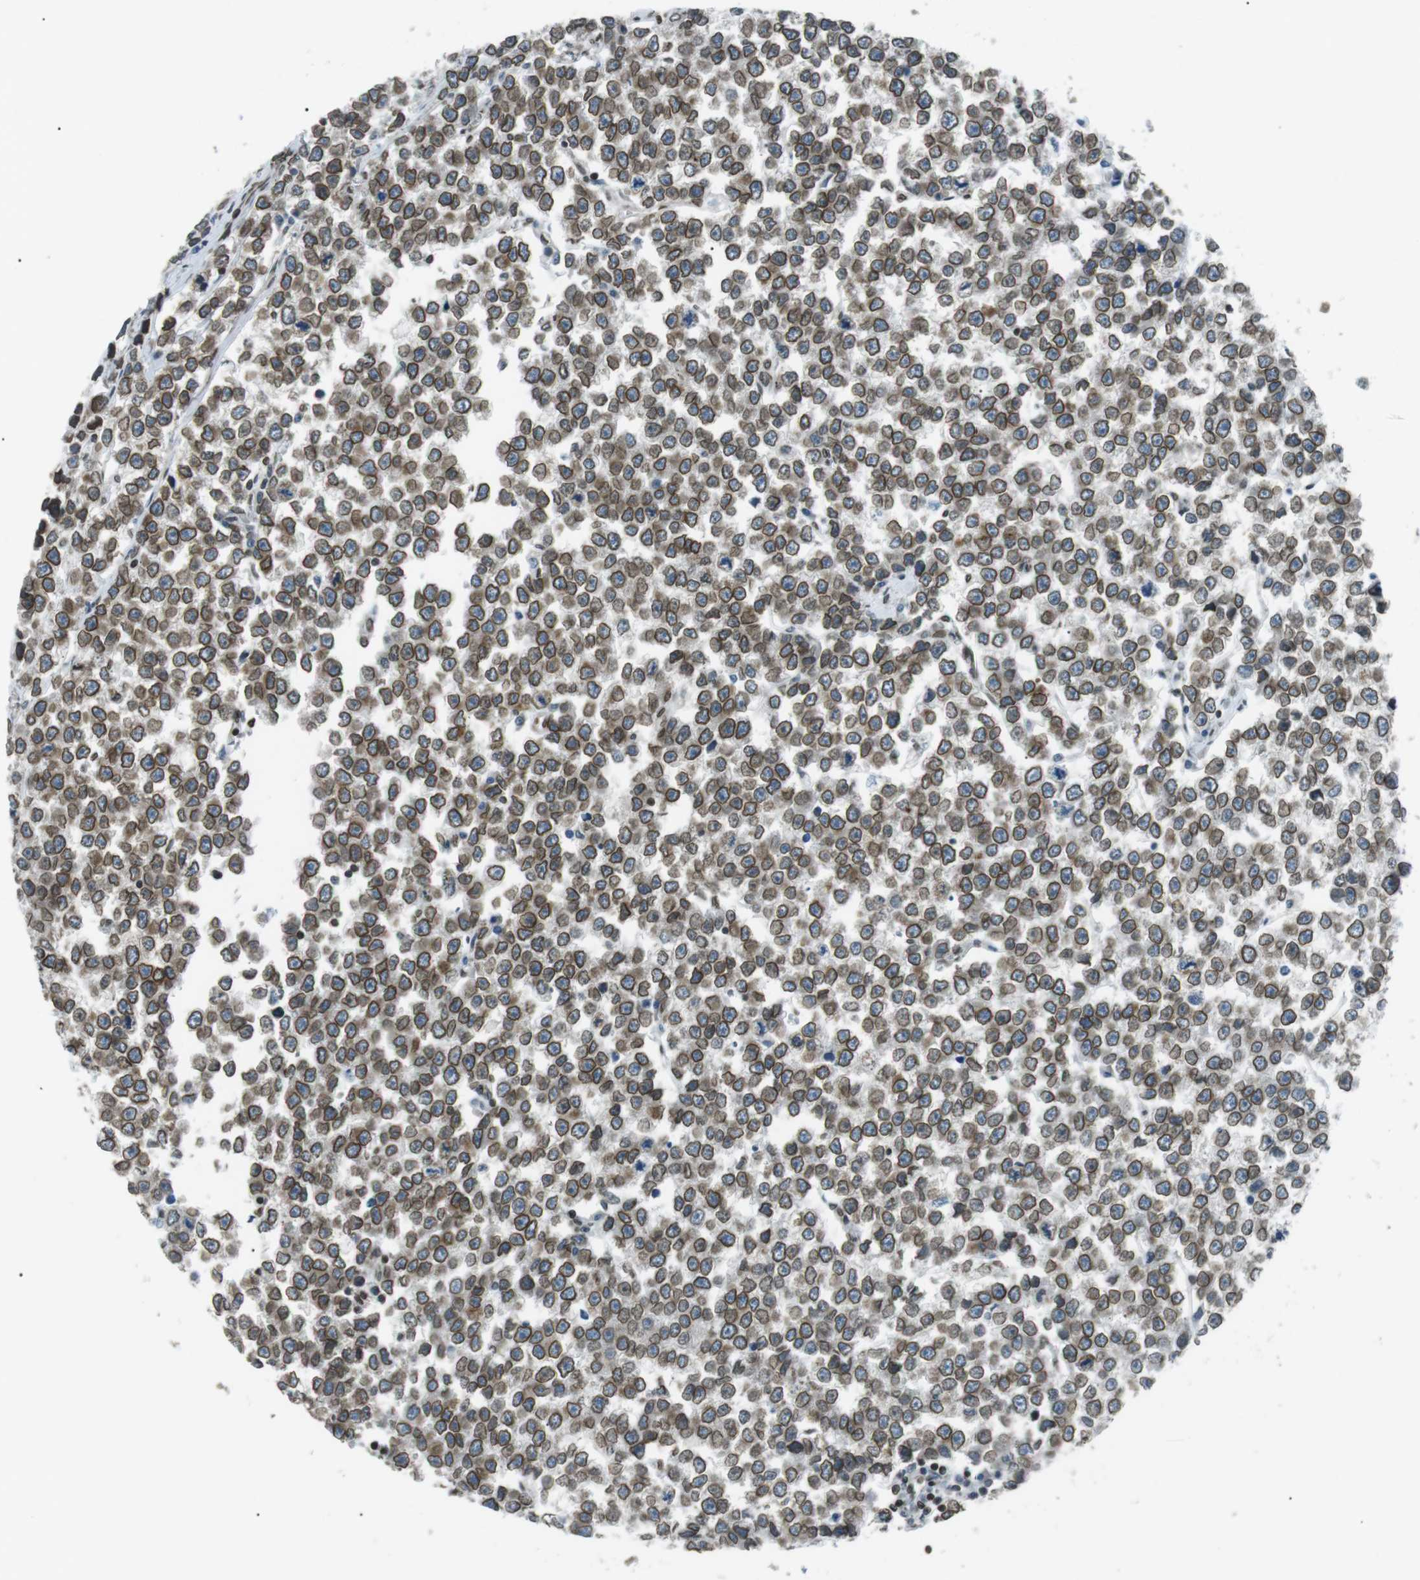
{"staining": {"intensity": "moderate", "quantity": ">75%", "location": "cytoplasmic/membranous,nuclear"}, "tissue": "testis cancer", "cell_type": "Tumor cells", "image_type": "cancer", "snomed": [{"axis": "morphology", "description": "Seminoma, NOS"}, {"axis": "morphology", "description": "Carcinoma, Embryonal, NOS"}, {"axis": "topography", "description": "Testis"}], "caption": "Human testis cancer stained with a protein marker displays moderate staining in tumor cells.", "gene": "TMX4", "patient": {"sex": "male", "age": 52}}